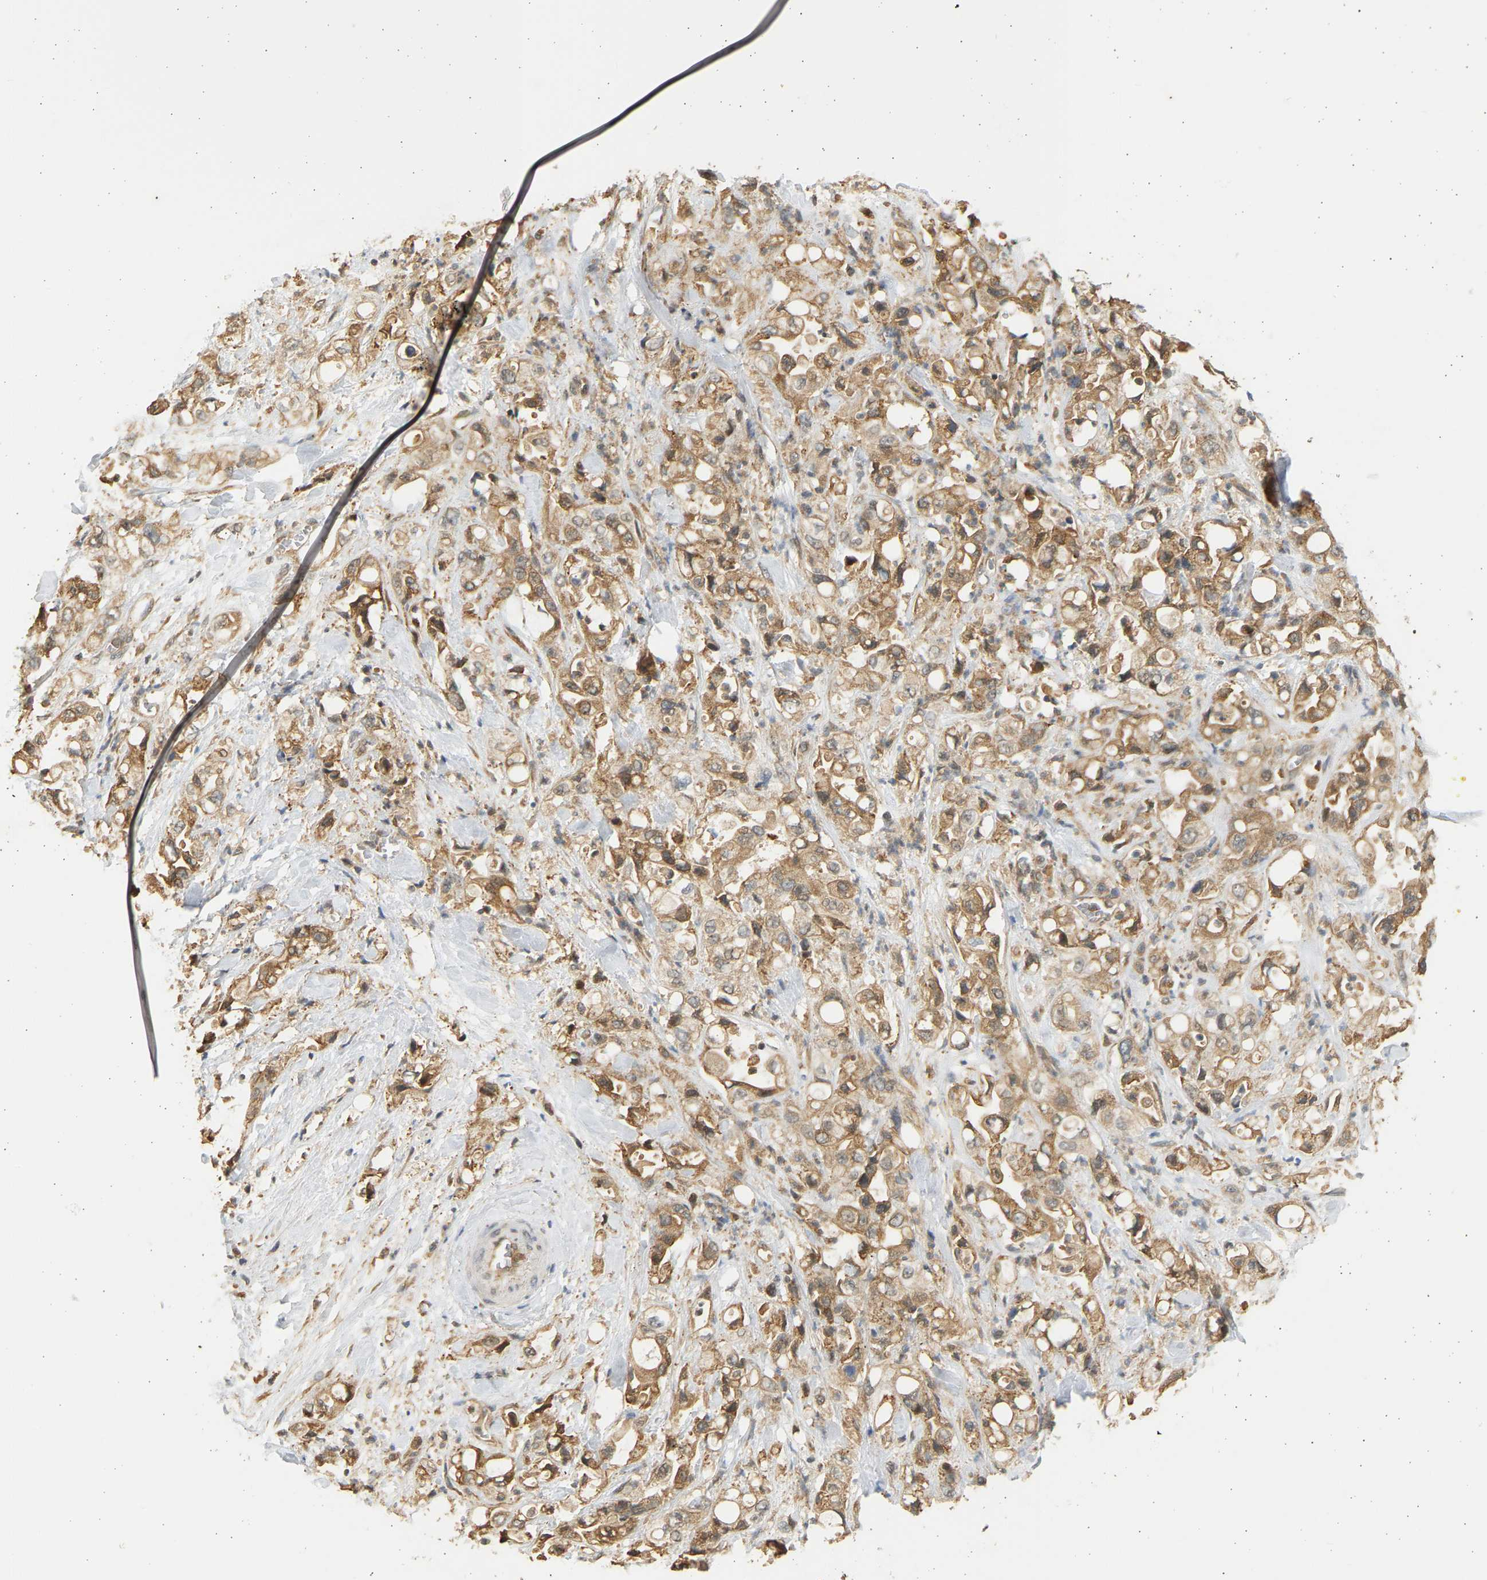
{"staining": {"intensity": "moderate", "quantity": ">75%", "location": "cytoplasmic/membranous"}, "tissue": "pancreatic cancer", "cell_type": "Tumor cells", "image_type": "cancer", "snomed": [{"axis": "morphology", "description": "Adenocarcinoma, NOS"}, {"axis": "topography", "description": "Pancreas"}], "caption": "A brown stain labels moderate cytoplasmic/membranous positivity of a protein in pancreatic adenocarcinoma tumor cells.", "gene": "B4GALT6", "patient": {"sex": "male", "age": 70}}